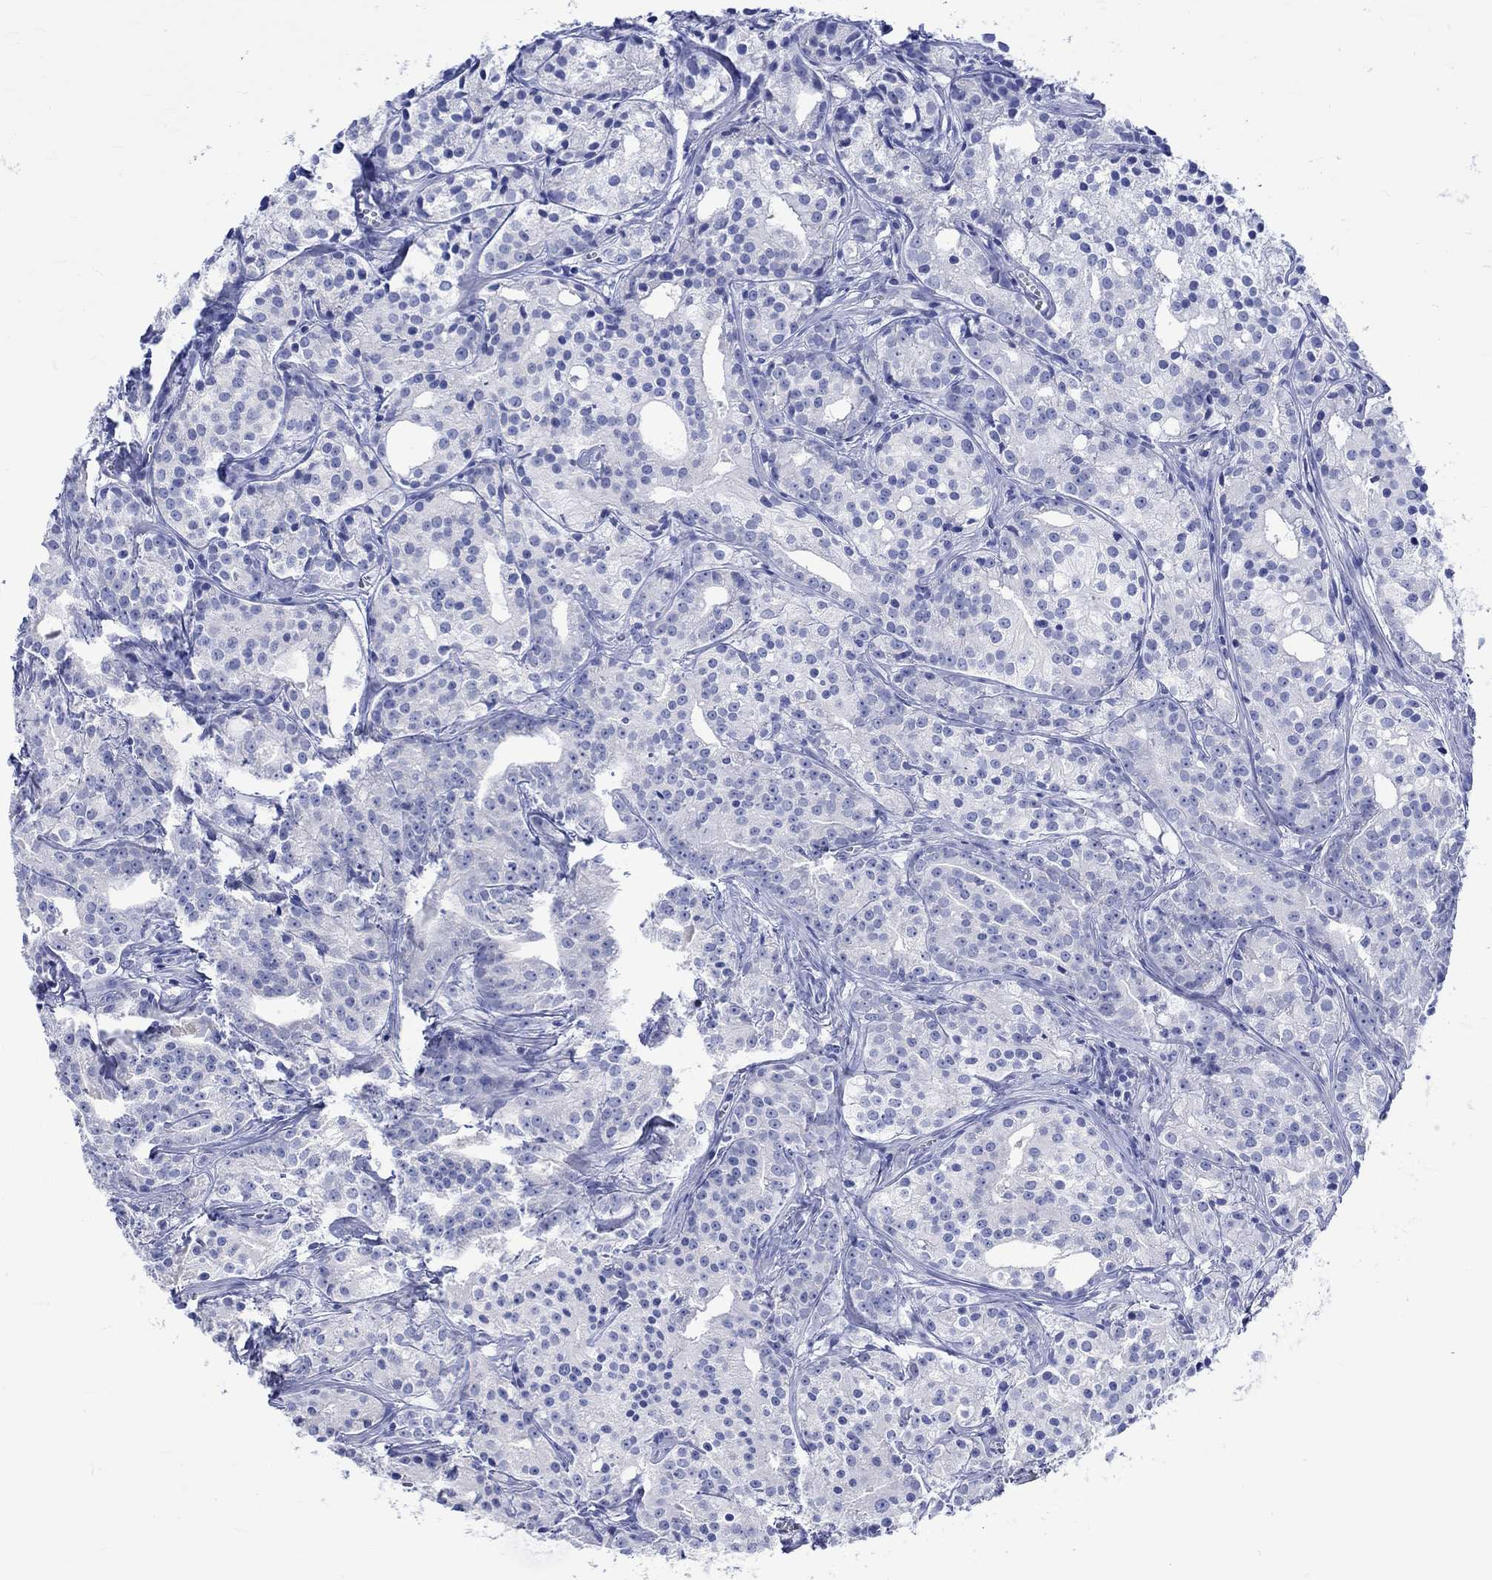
{"staining": {"intensity": "negative", "quantity": "none", "location": "none"}, "tissue": "prostate cancer", "cell_type": "Tumor cells", "image_type": "cancer", "snomed": [{"axis": "morphology", "description": "Adenocarcinoma, Medium grade"}, {"axis": "topography", "description": "Prostate"}], "caption": "Protein analysis of prostate medium-grade adenocarcinoma shows no significant staining in tumor cells.", "gene": "KLHL33", "patient": {"sex": "male", "age": 74}}